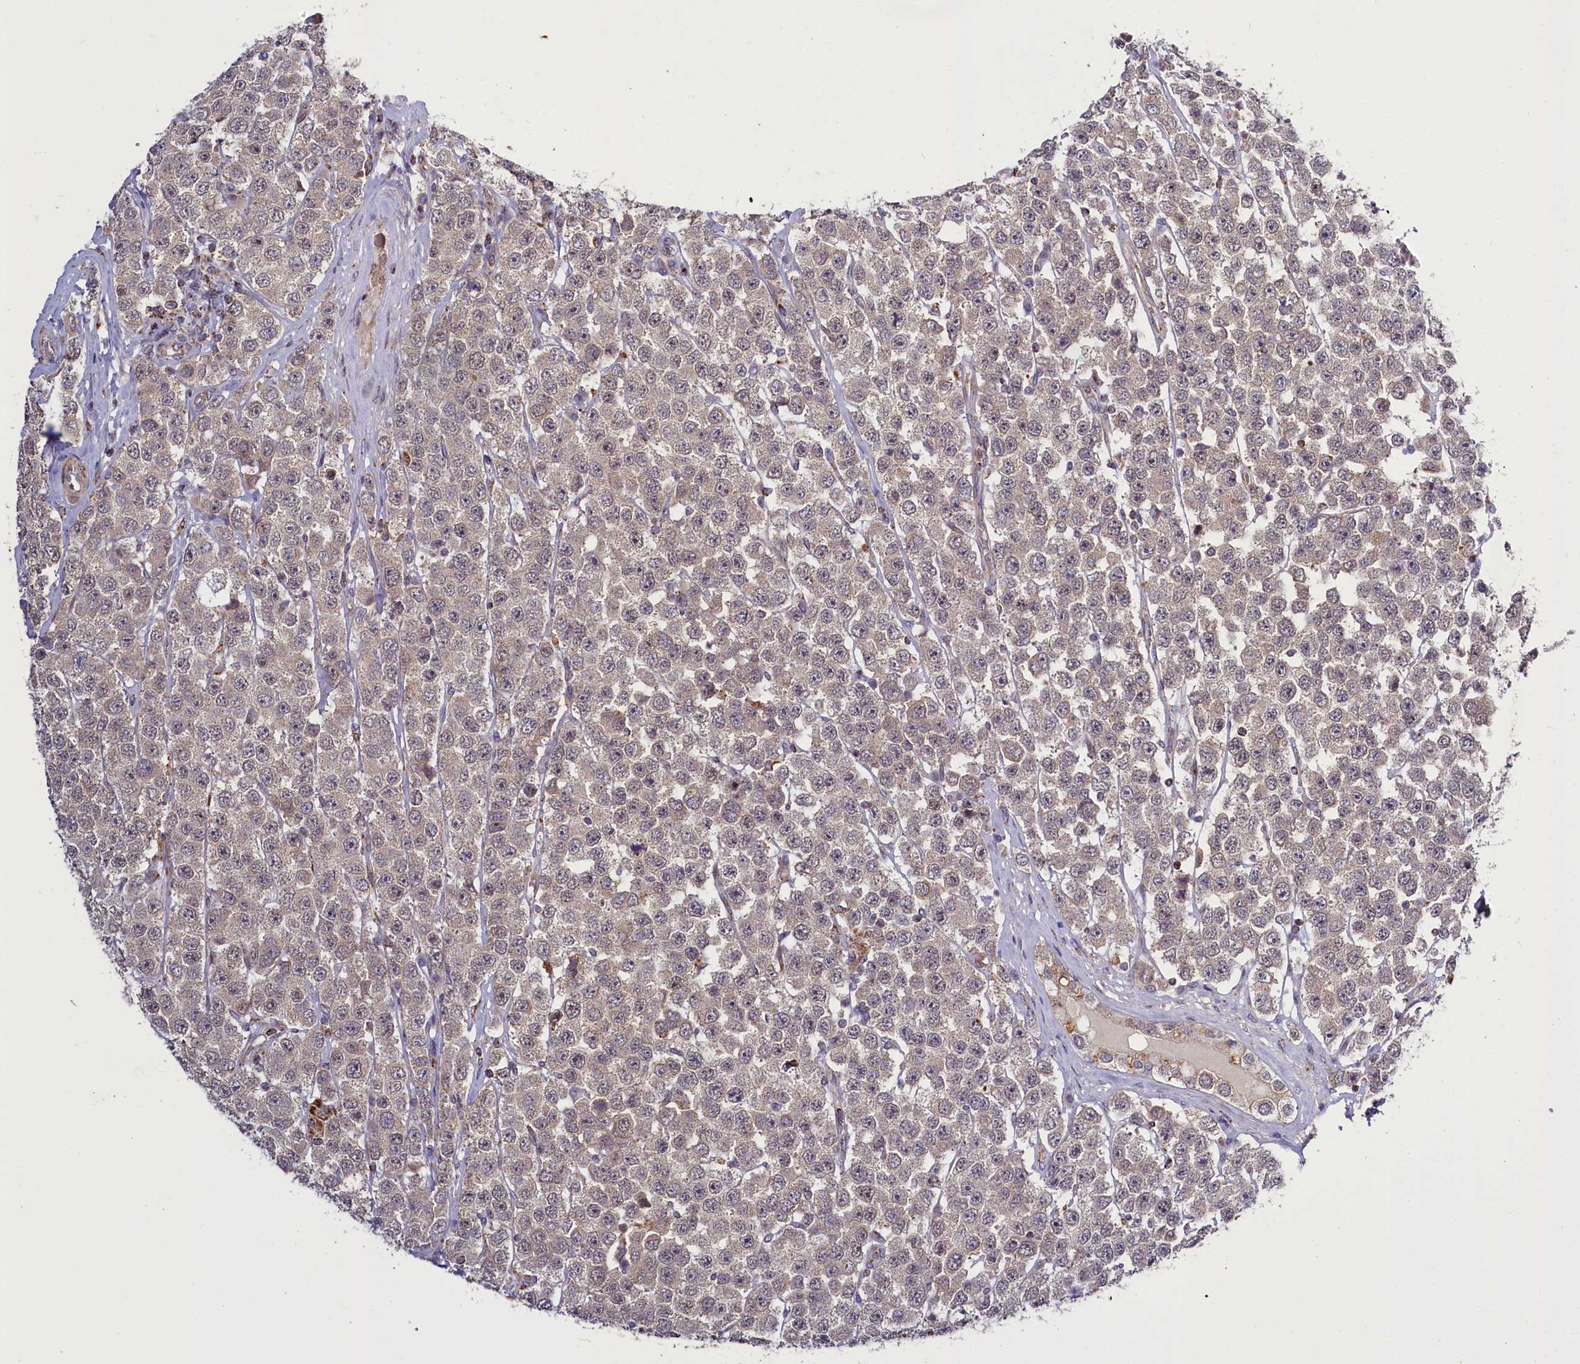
{"staining": {"intensity": "weak", "quantity": "<25%", "location": "cytoplasmic/membranous,nuclear"}, "tissue": "testis cancer", "cell_type": "Tumor cells", "image_type": "cancer", "snomed": [{"axis": "morphology", "description": "Seminoma, NOS"}, {"axis": "topography", "description": "Testis"}], "caption": "The histopathology image demonstrates no staining of tumor cells in seminoma (testis).", "gene": "DYNC2H1", "patient": {"sex": "male", "age": 28}}